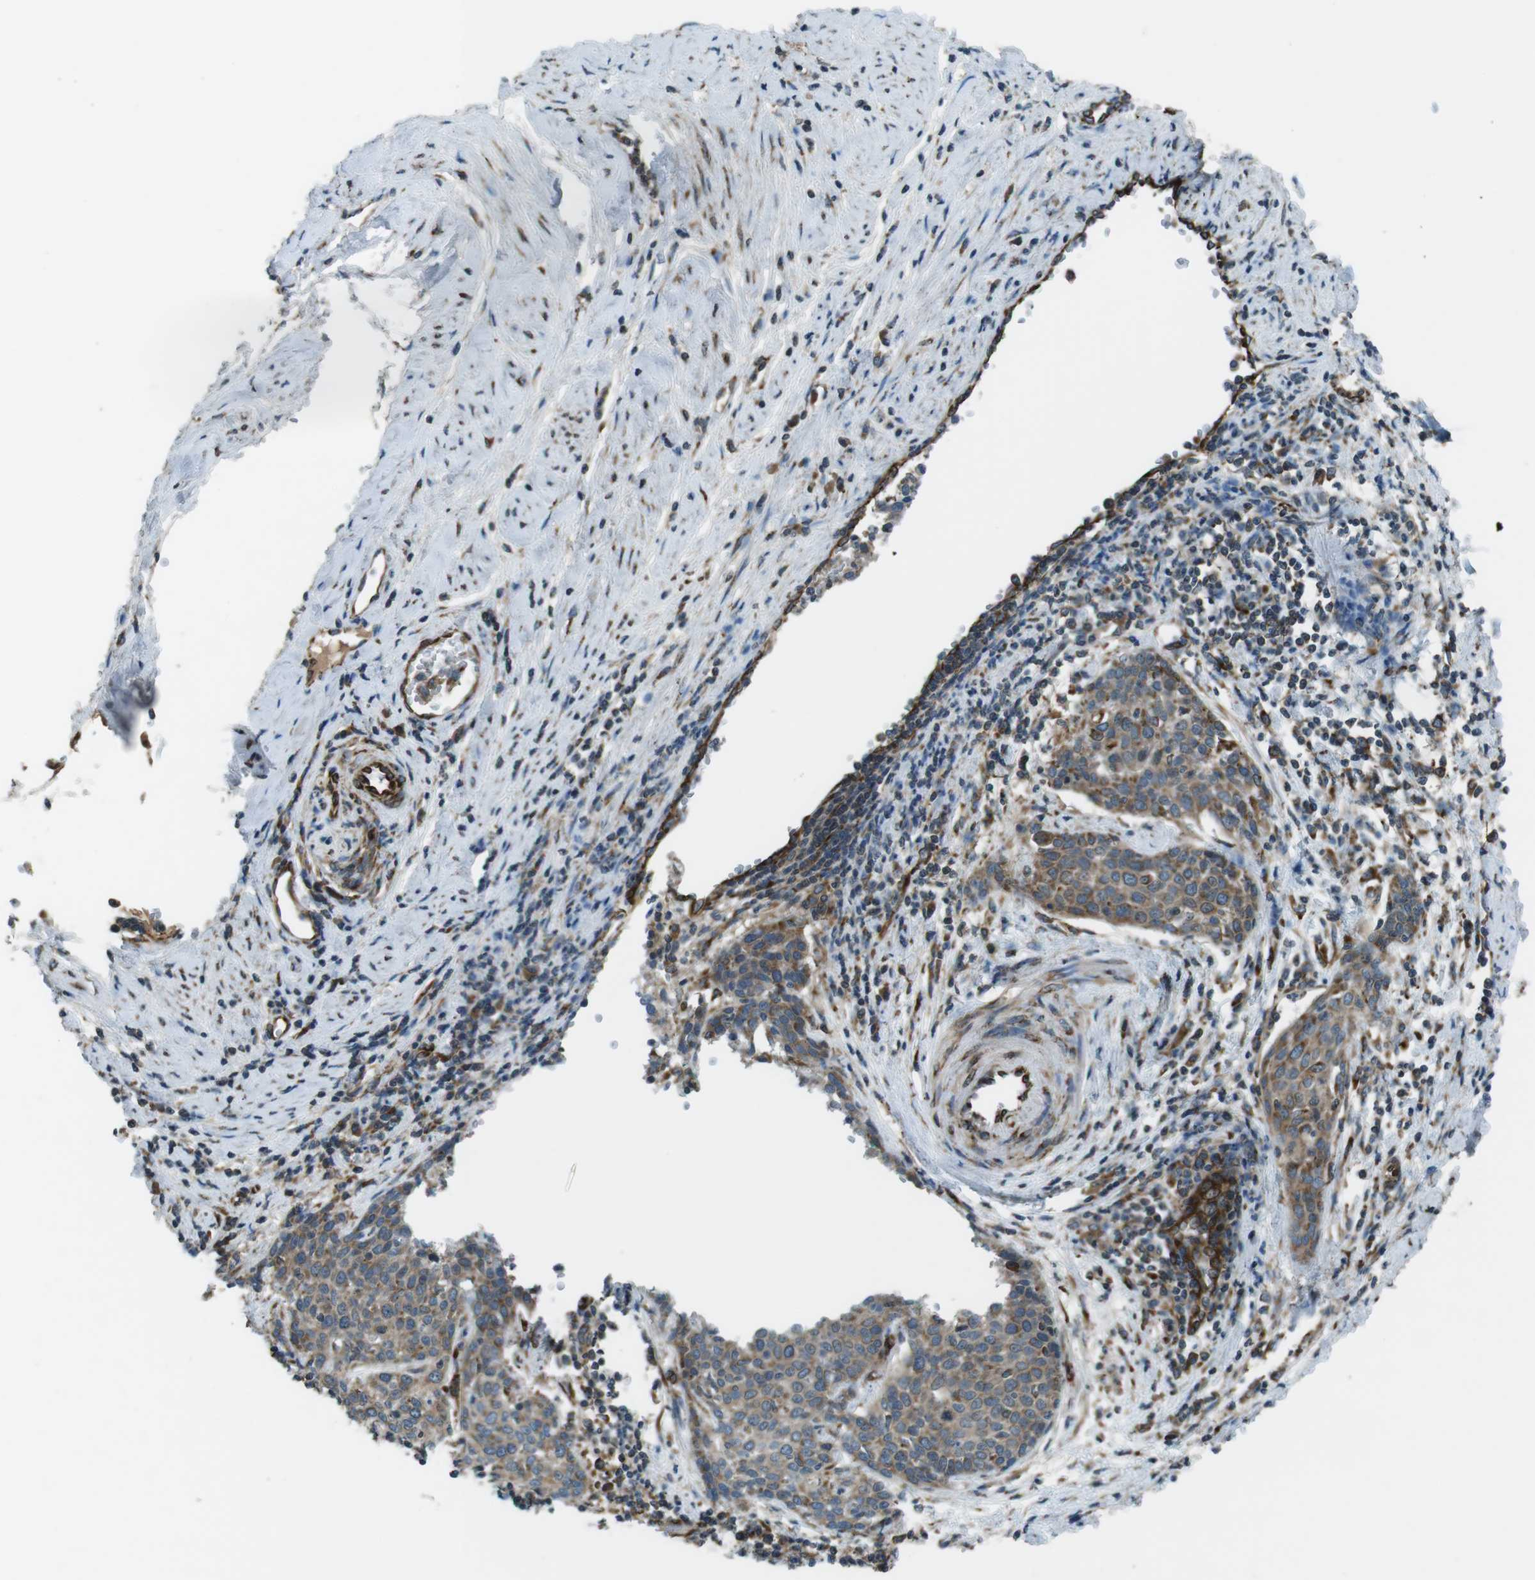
{"staining": {"intensity": "moderate", "quantity": ">75%", "location": "cytoplasmic/membranous"}, "tissue": "cervical cancer", "cell_type": "Tumor cells", "image_type": "cancer", "snomed": [{"axis": "morphology", "description": "Squamous cell carcinoma, NOS"}, {"axis": "topography", "description": "Cervix"}], "caption": "Immunohistochemistry (IHC) histopathology image of human cervical squamous cell carcinoma stained for a protein (brown), which shows medium levels of moderate cytoplasmic/membranous positivity in about >75% of tumor cells.", "gene": "KTN1", "patient": {"sex": "female", "age": 38}}